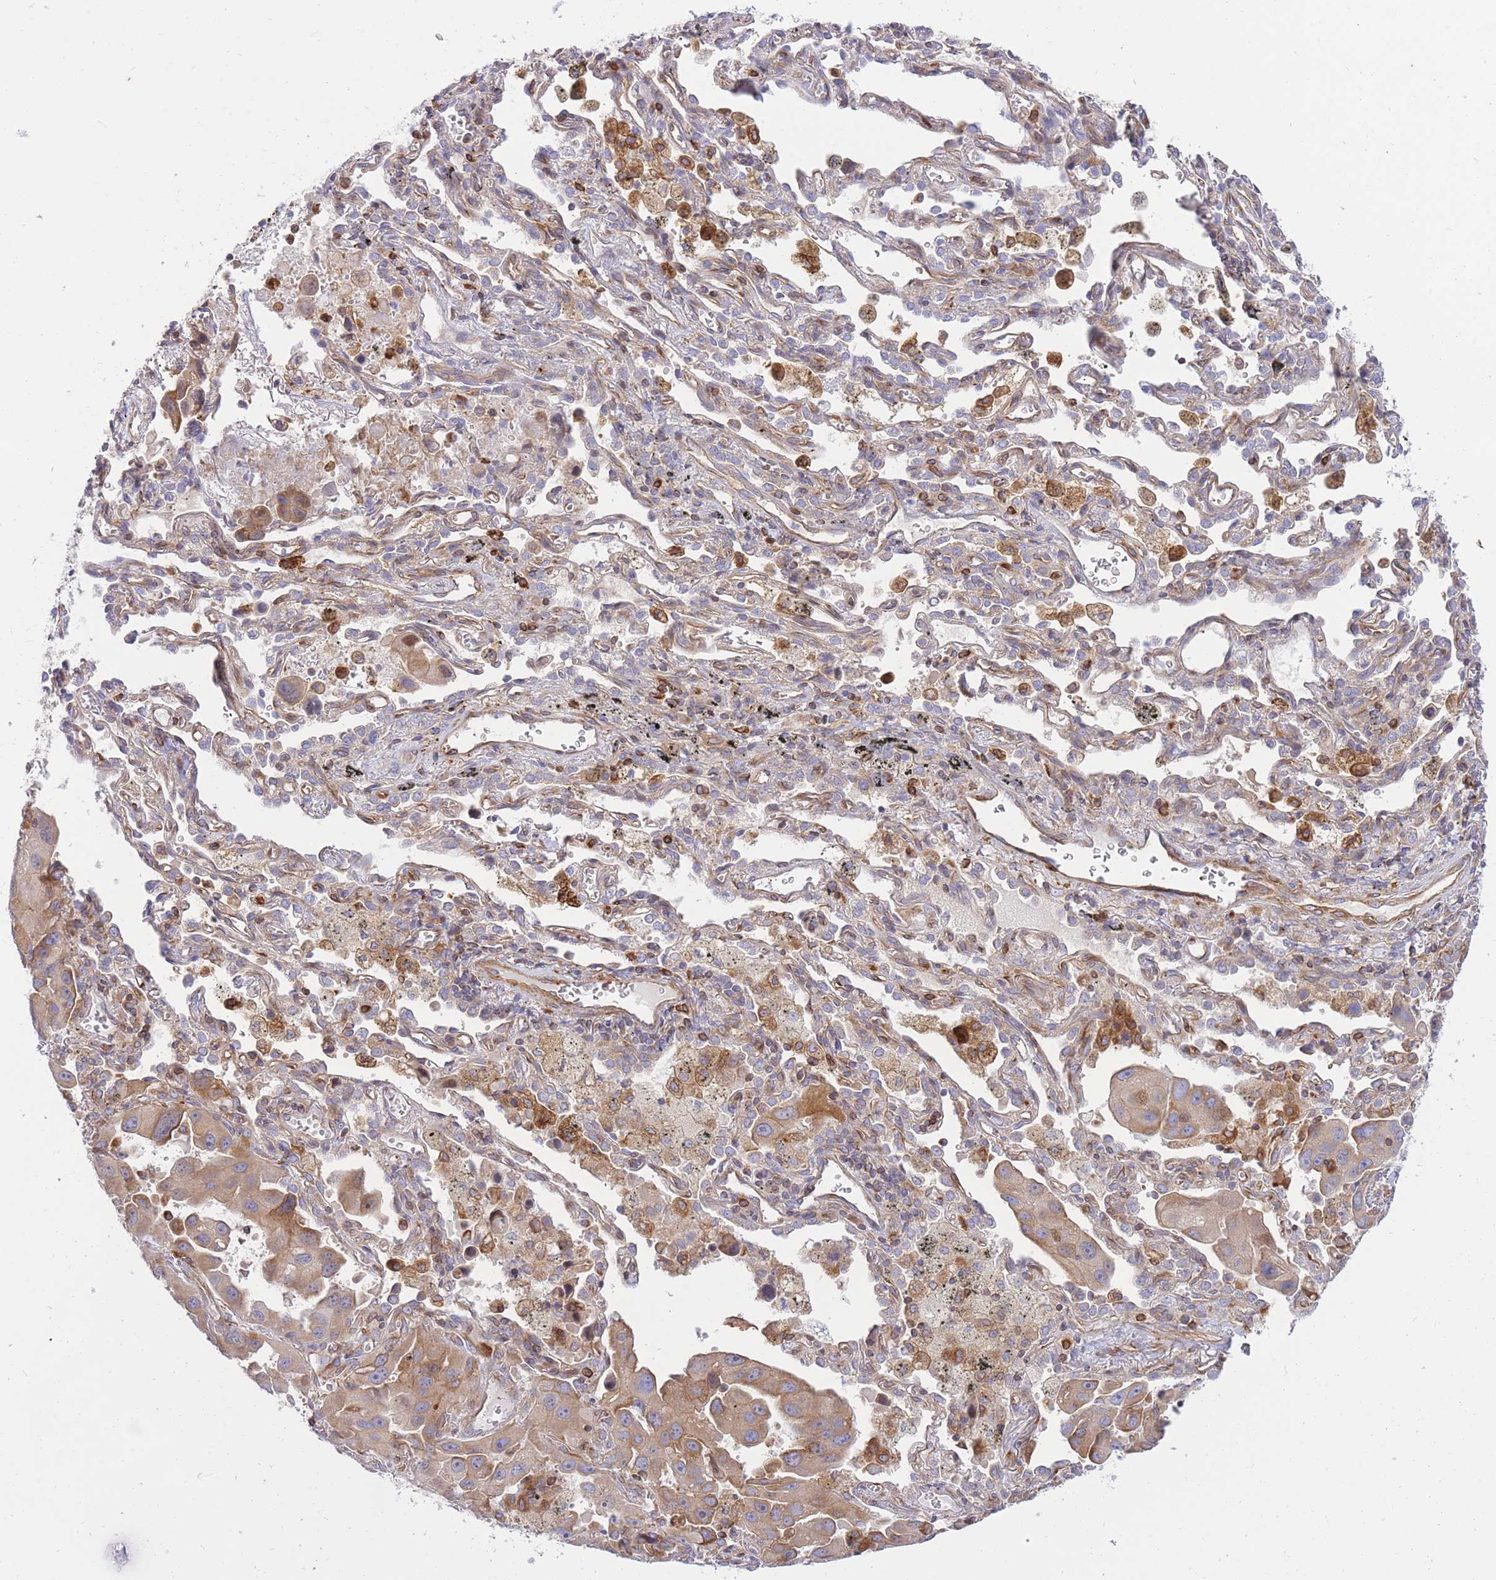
{"staining": {"intensity": "weak", "quantity": ">75%", "location": "cytoplasmic/membranous"}, "tissue": "lung cancer", "cell_type": "Tumor cells", "image_type": "cancer", "snomed": [{"axis": "morphology", "description": "Adenocarcinoma, NOS"}, {"axis": "topography", "description": "Lung"}], "caption": "Protein expression analysis of human adenocarcinoma (lung) reveals weak cytoplasmic/membranous positivity in approximately >75% of tumor cells.", "gene": "REM1", "patient": {"sex": "male", "age": 66}}